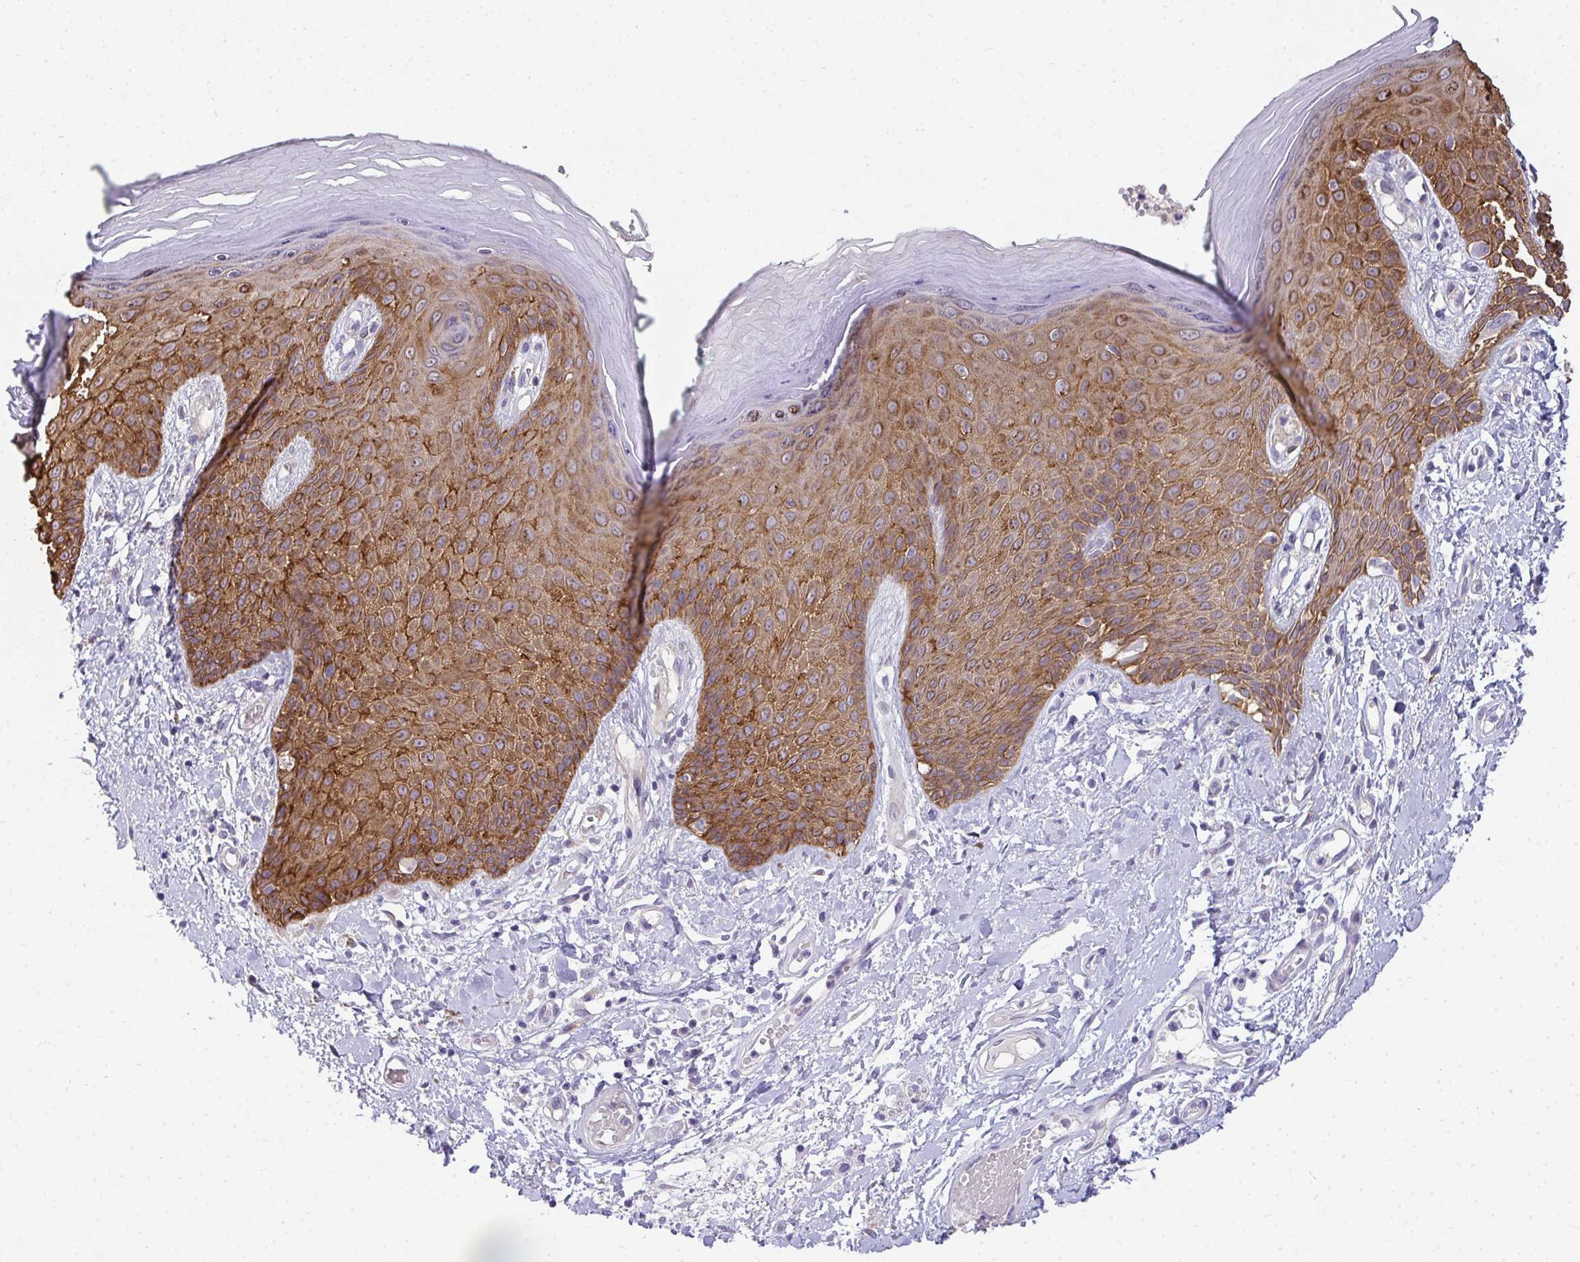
{"staining": {"intensity": "moderate", "quantity": ">75%", "location": "cytoplasmic/membranous"}, "tissue": "skin", "cell_type": "Epidermal cells", "image_type": "normal", "snomed": [{"axis": "morphology", "description": "Normal tissue, NOS"}, {"axis": "topography", "description": "Anal"}, {"axis": "topography", "description": "Peripheral nerve tissue"}], "caption": "The histopathology image demonstrates a brown stain indicating the presence of a protein in the cytoplasmic/membranous of epidermal cells in skin. (DAB IHC with brightfield microscopy, high magnification).", "gene": "AK5", "patient": {"sex": "male", "age": 78}}